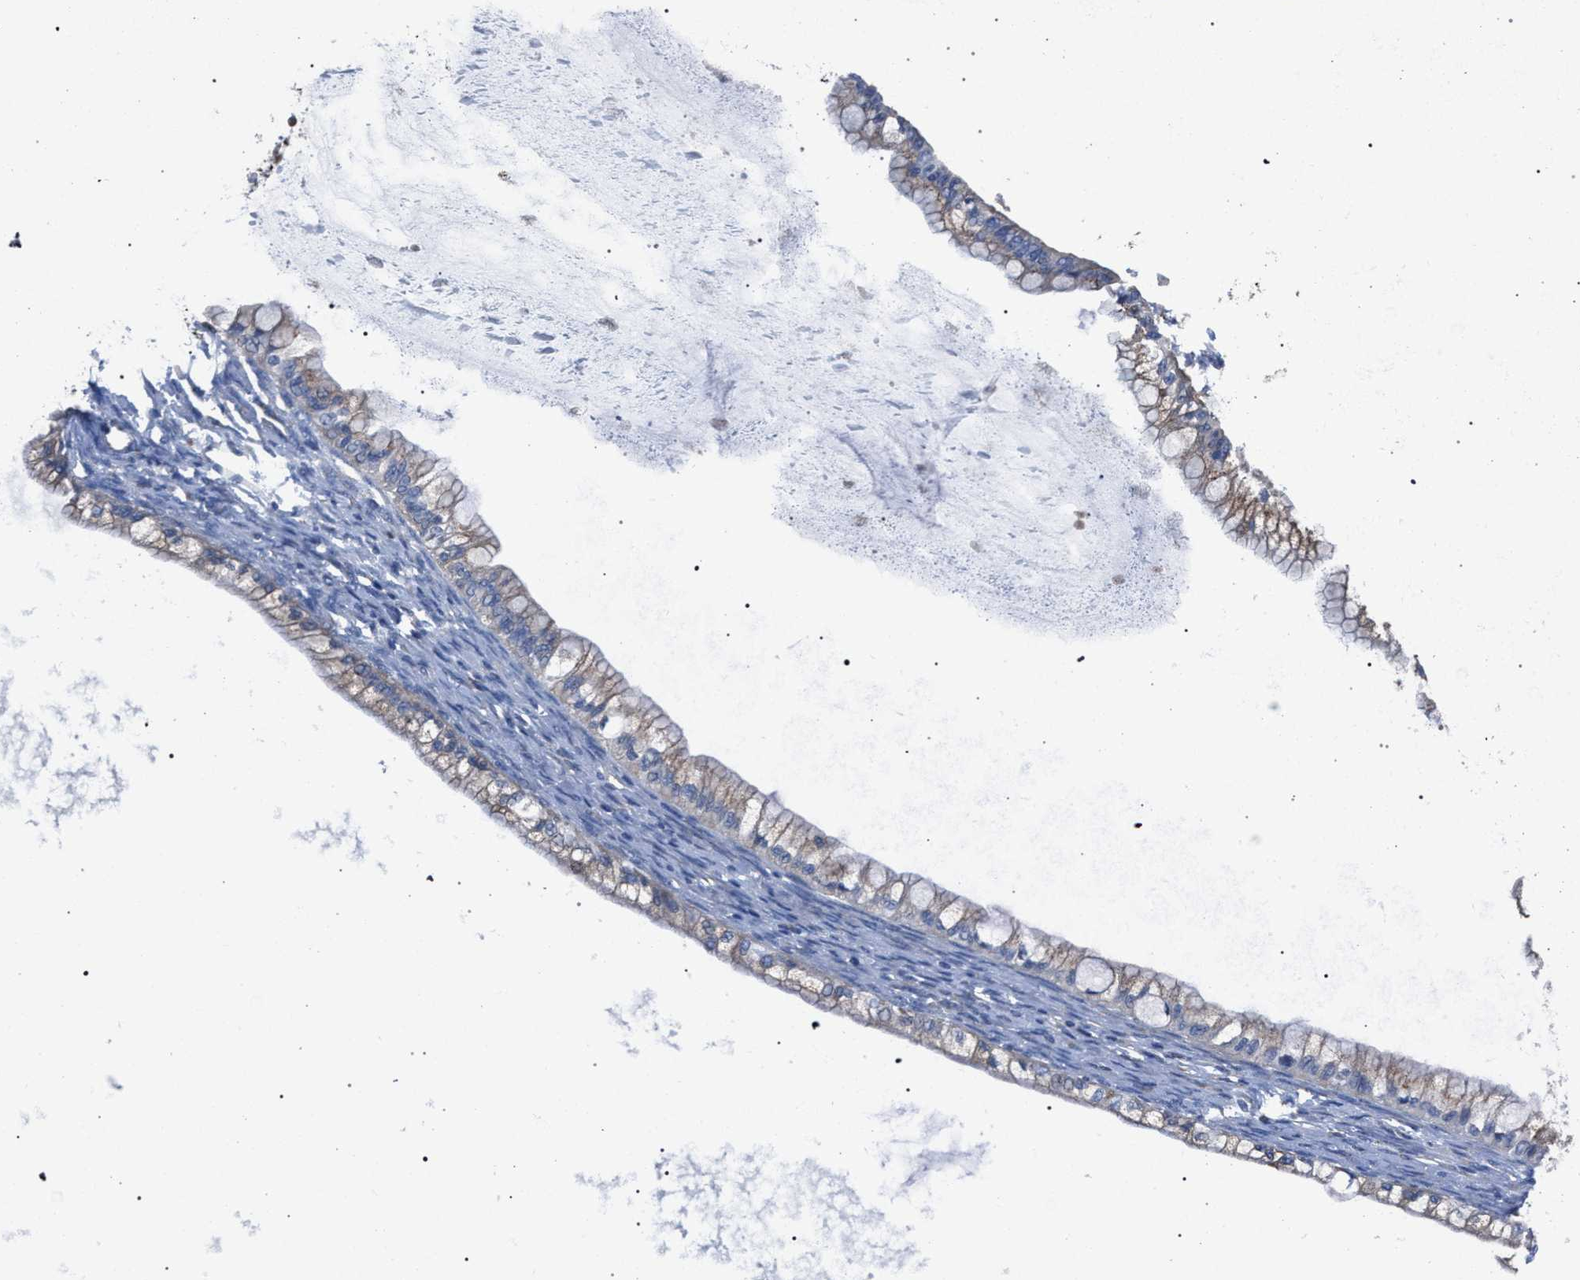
{"staining": {"intensity": "weak", "quantity": "<25%", "location": "cytoplasmic/membranous"}, "tissue": "ovarian cancer", "cell_type": "Tumor cells", "image_type": "cancer", "snomed": [{"axis": "morphology", "description": "Cystadenocarcinoma, mucinous, NOS"}, {"axis": "topography", "description": "Ovary"}], "caption": "The image demonstrates no staining of tumor cells in ovarian cancer.", "gene": "ATP6V0A1", "patient": {"sex": "female", "age": 57}}